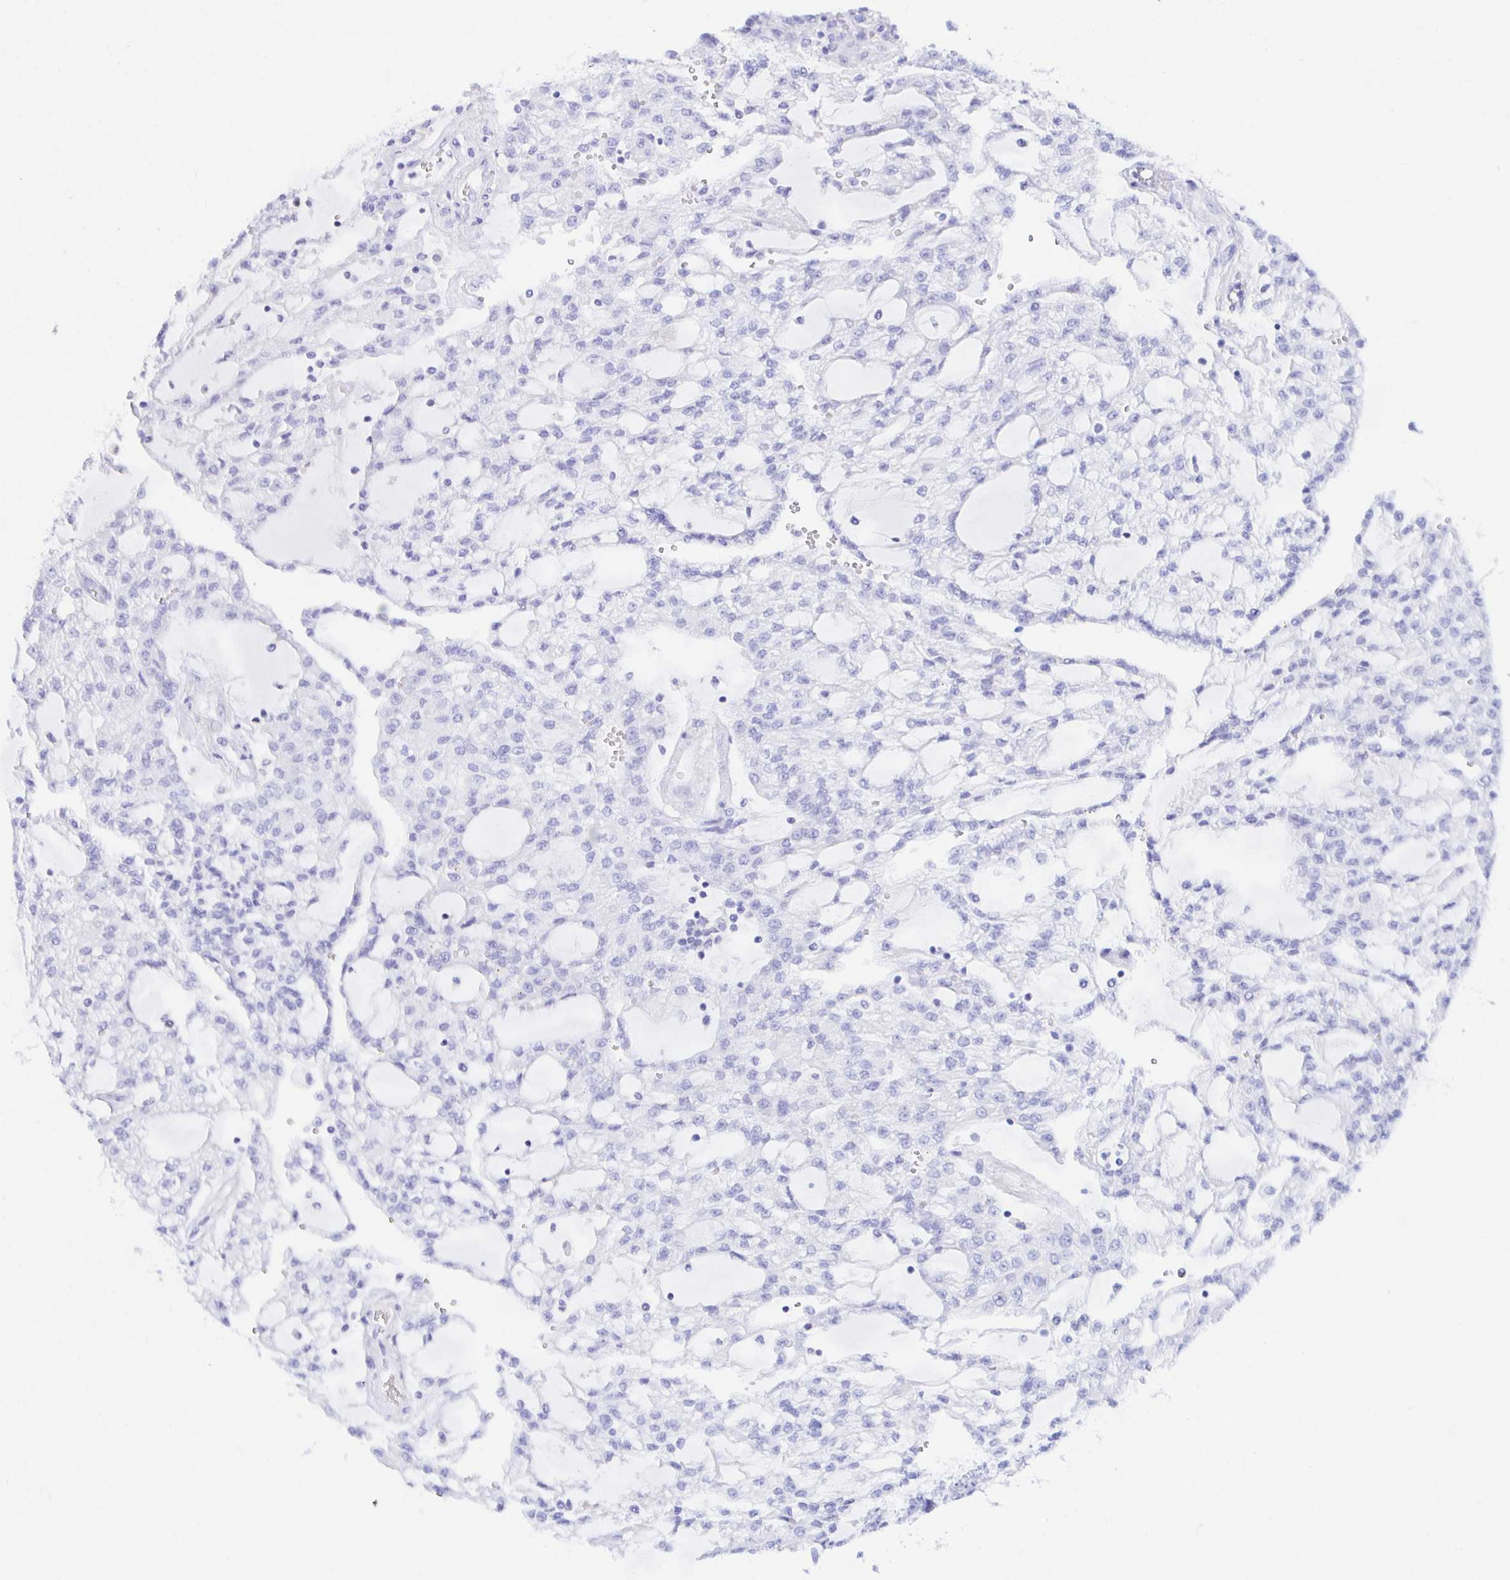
{"staining": {"intensity": "negative", "quantity": "none", "location": "none"}, "tissue": "renal cancer", "cell_type": "Tumor cells", "image_type": "cancer", "snomed": [{"axis": "morphology", "description": "Adenocarcinoma, NOS"}, {"axis": "topography", "description": "Kidney"}], "caption": "Immunohistochemical staining of human renal adenocarcinoma exhibits no significant staining in tumor cells.", "gene": "UMOD", "patient": {"sex": "male", "age": 63}}